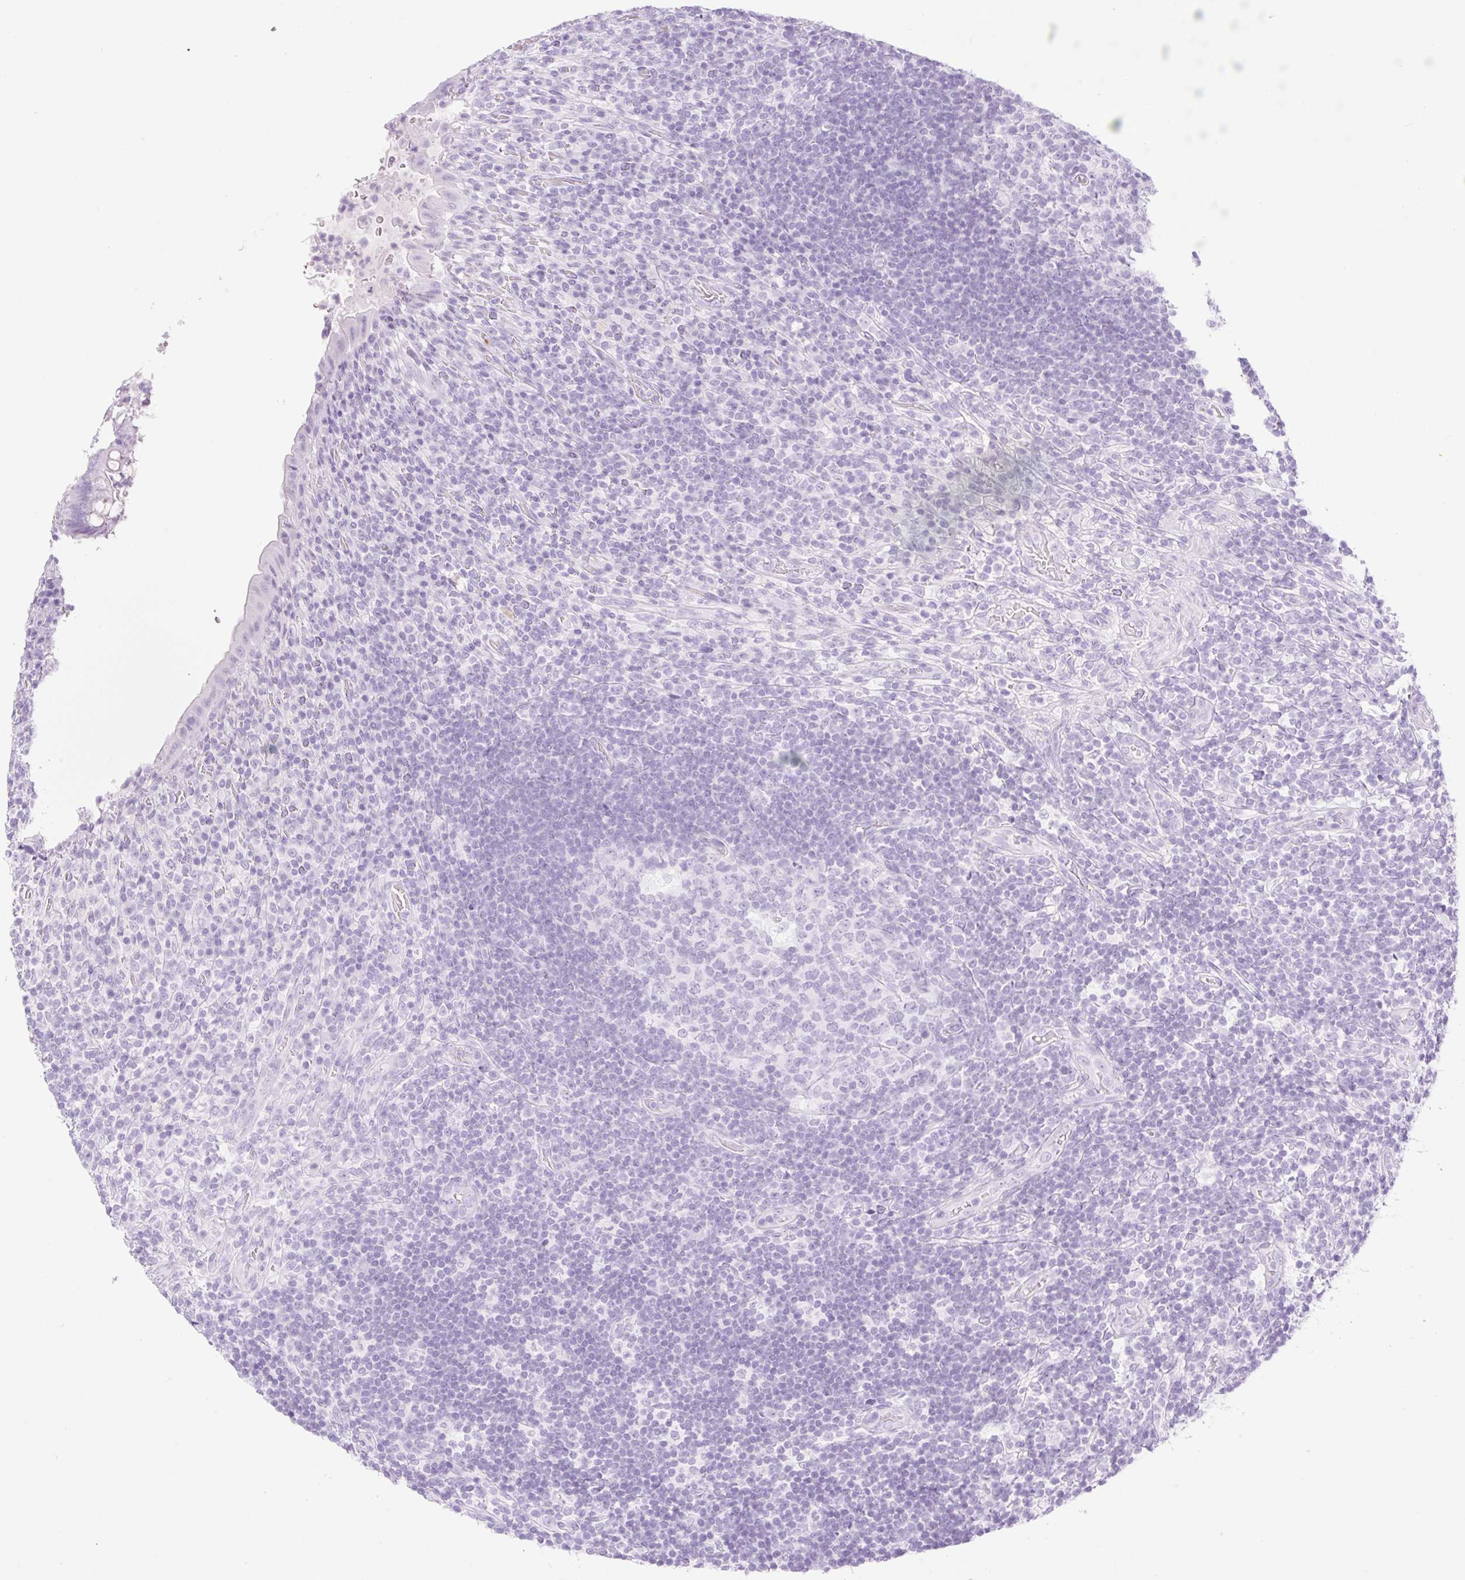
{"staining": {"intensity": "negative", "quantity": "none", "location": "none"}, "tissue": "appendix", "cell_type": "Glandular cells", "image_type": "normal", "snomed": [{"axis": "morphology", "description": "Normal tissue, NOS"}, {"axis": "topography", "description": "Appendix"}], "caption": "There is no significant staining in glandular cells of appendix. (DAB (3,3'-diaminobenzidine) IHC, high magnification).", "gene": "SPRR4", "patient": {"sex": "female", "age": 43}}